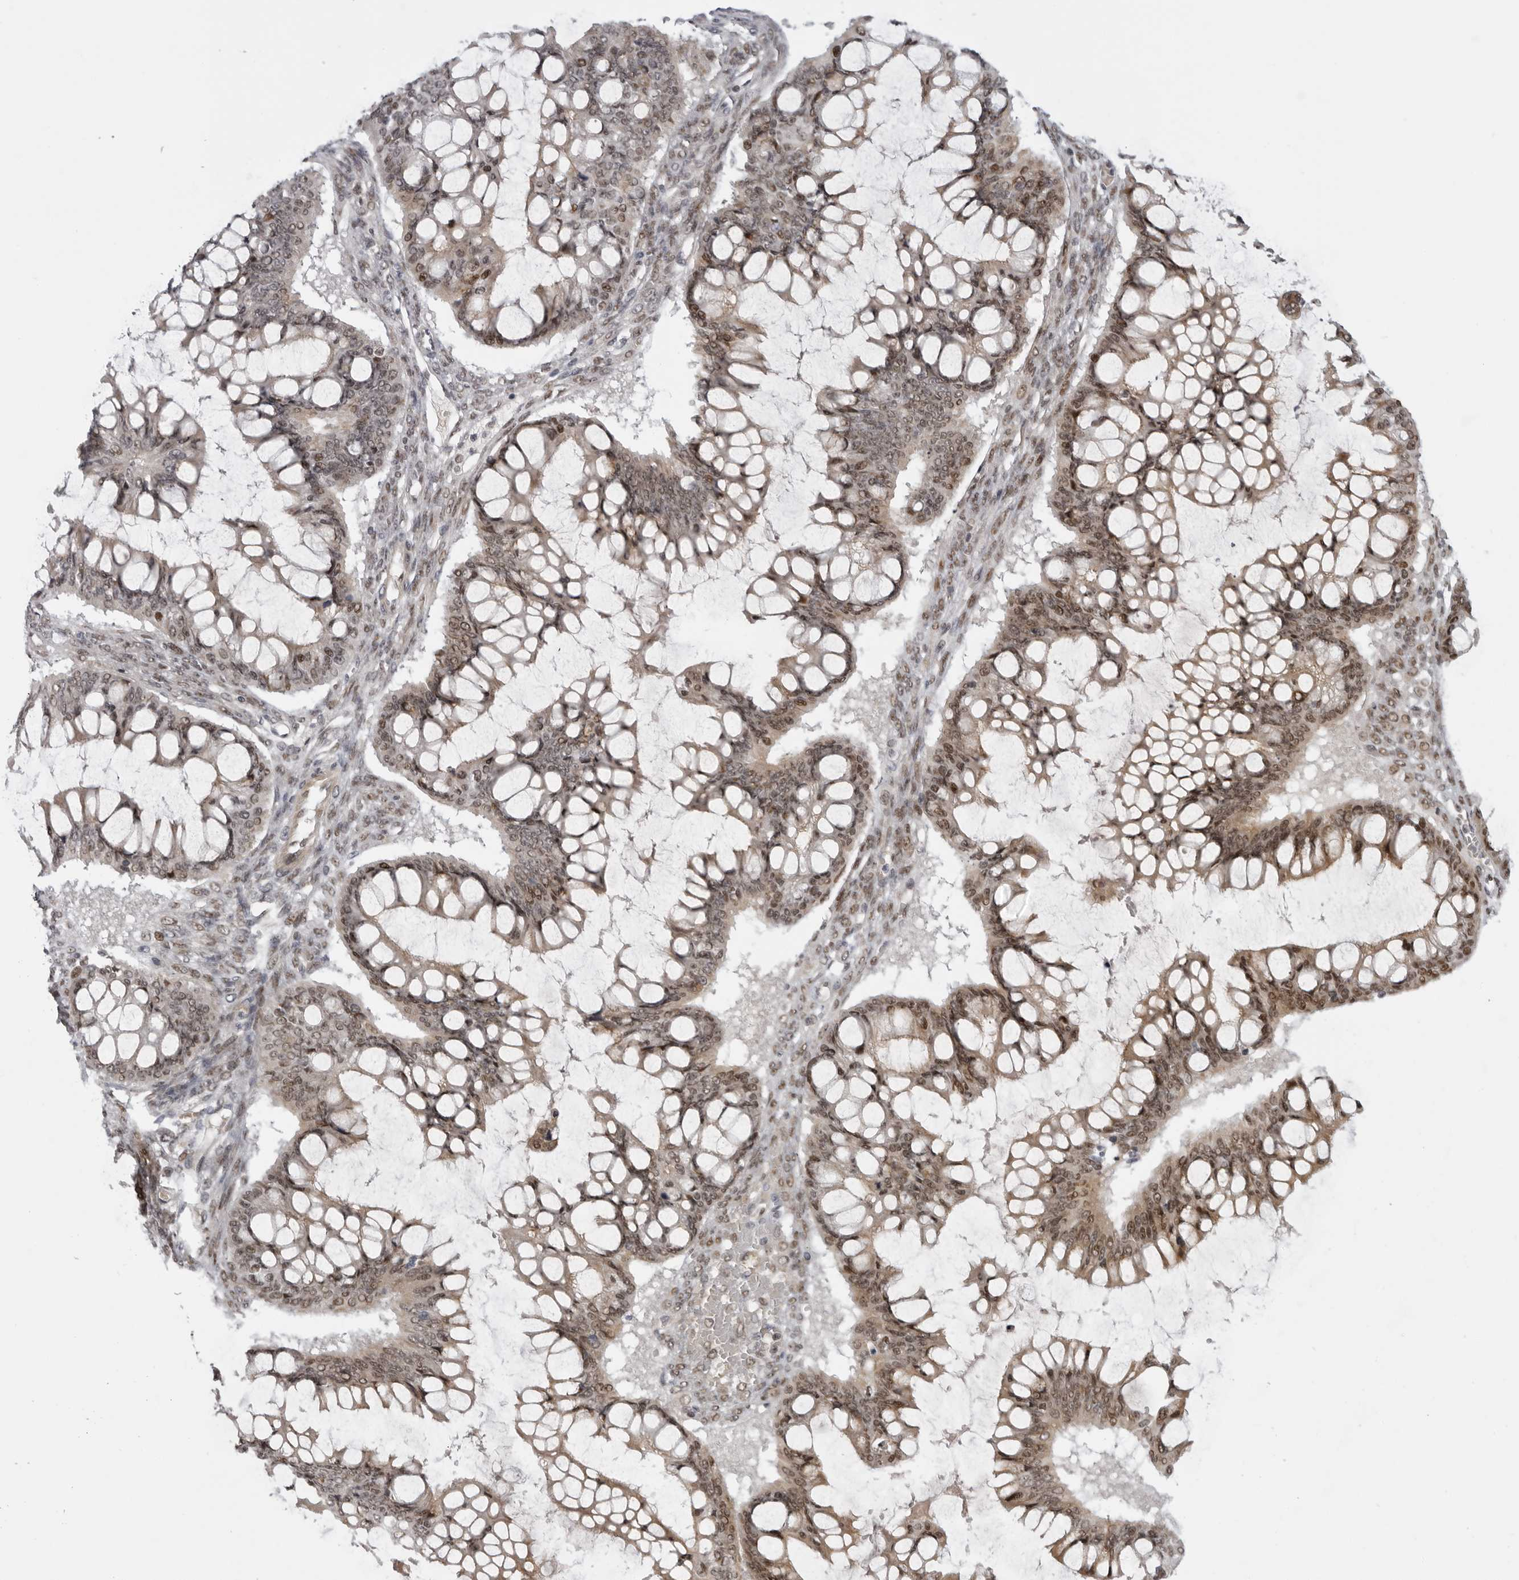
{"staining": {"intensity": "moderate", "quantity": ">75%", "location": "nuclear"}, "tissue": "ovarian cancer", "cell_type": "Tumor cells", "image_type": "cancer", "snomed": [{"axis": "morphology", "description": "Cystadenocarcinoma, mucinous, NOS"}, {"axis": "topography", "description": "Ovary"}], "caption": "Ovarian cancer (mucinous cystadenocarcinoma) was stained to show a protein in brown. There is medium levels of moderate nuclear expression in about >75% of tumor cells. (DAB IHC with brightfield microscopy, high magnification).", "gene": "ALPK2", "patient": {"sex": "female", "age": 73}}